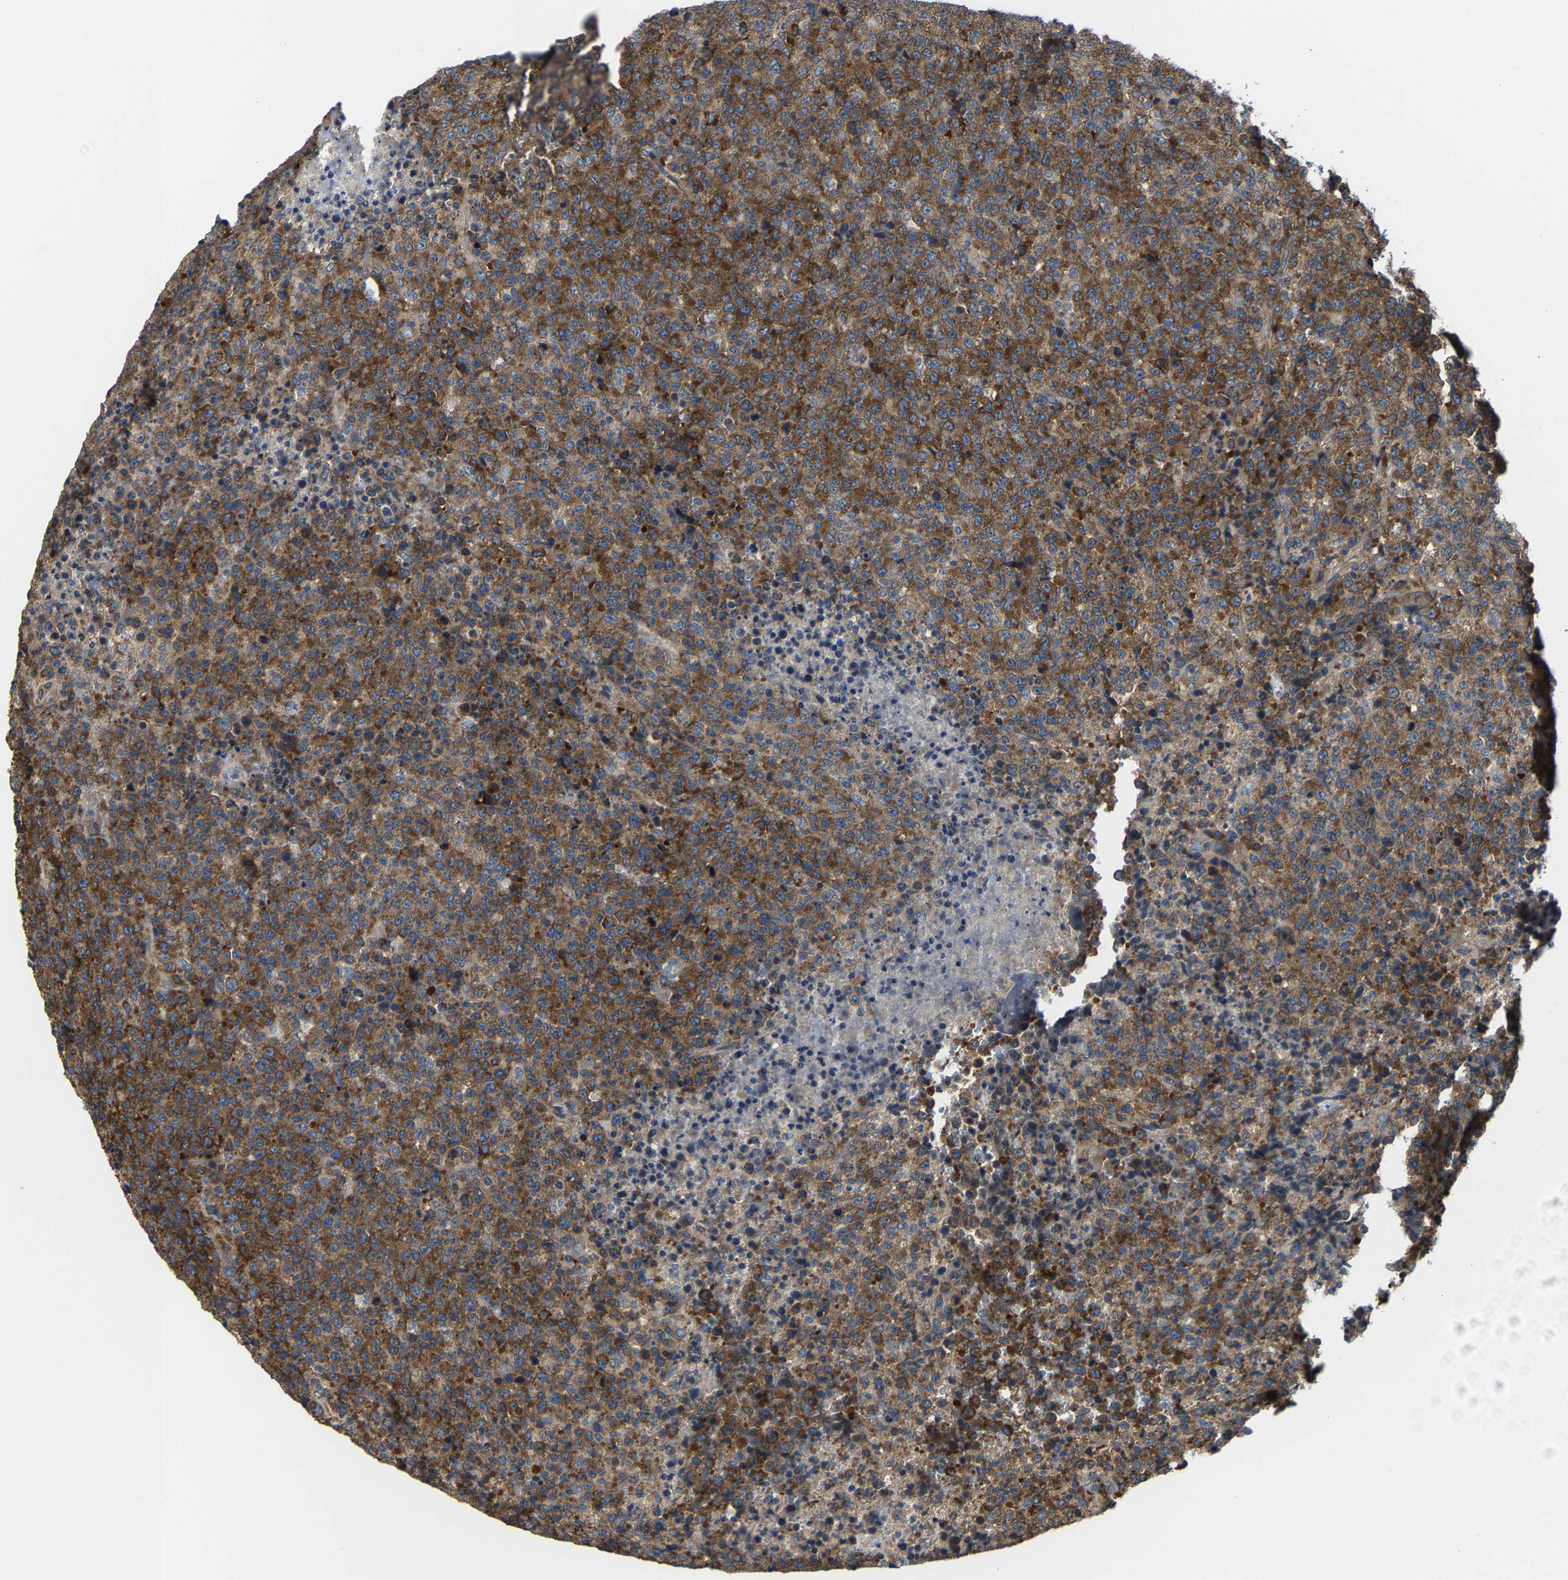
{"staining": {"intensity": "moderate", "quantity": ">75%", "location": "cytoplasmic/membranous"}, "tissue": "lymphoma", "cell_type": "Tumor cells", "image_type": "cancer", "snomed": [{"axis": "morphology", "description": "Malignant lymphoma, non-Hodgkin's type, High grade"}, {"axis": "topography", "description": "Lymph node"}], "caption": "Human lymphoma stained with a protein marker demonstrates moderate staining in tumor cells.", "gene": "G3BP2", "patient": {"sex": "male", "age": 13}}